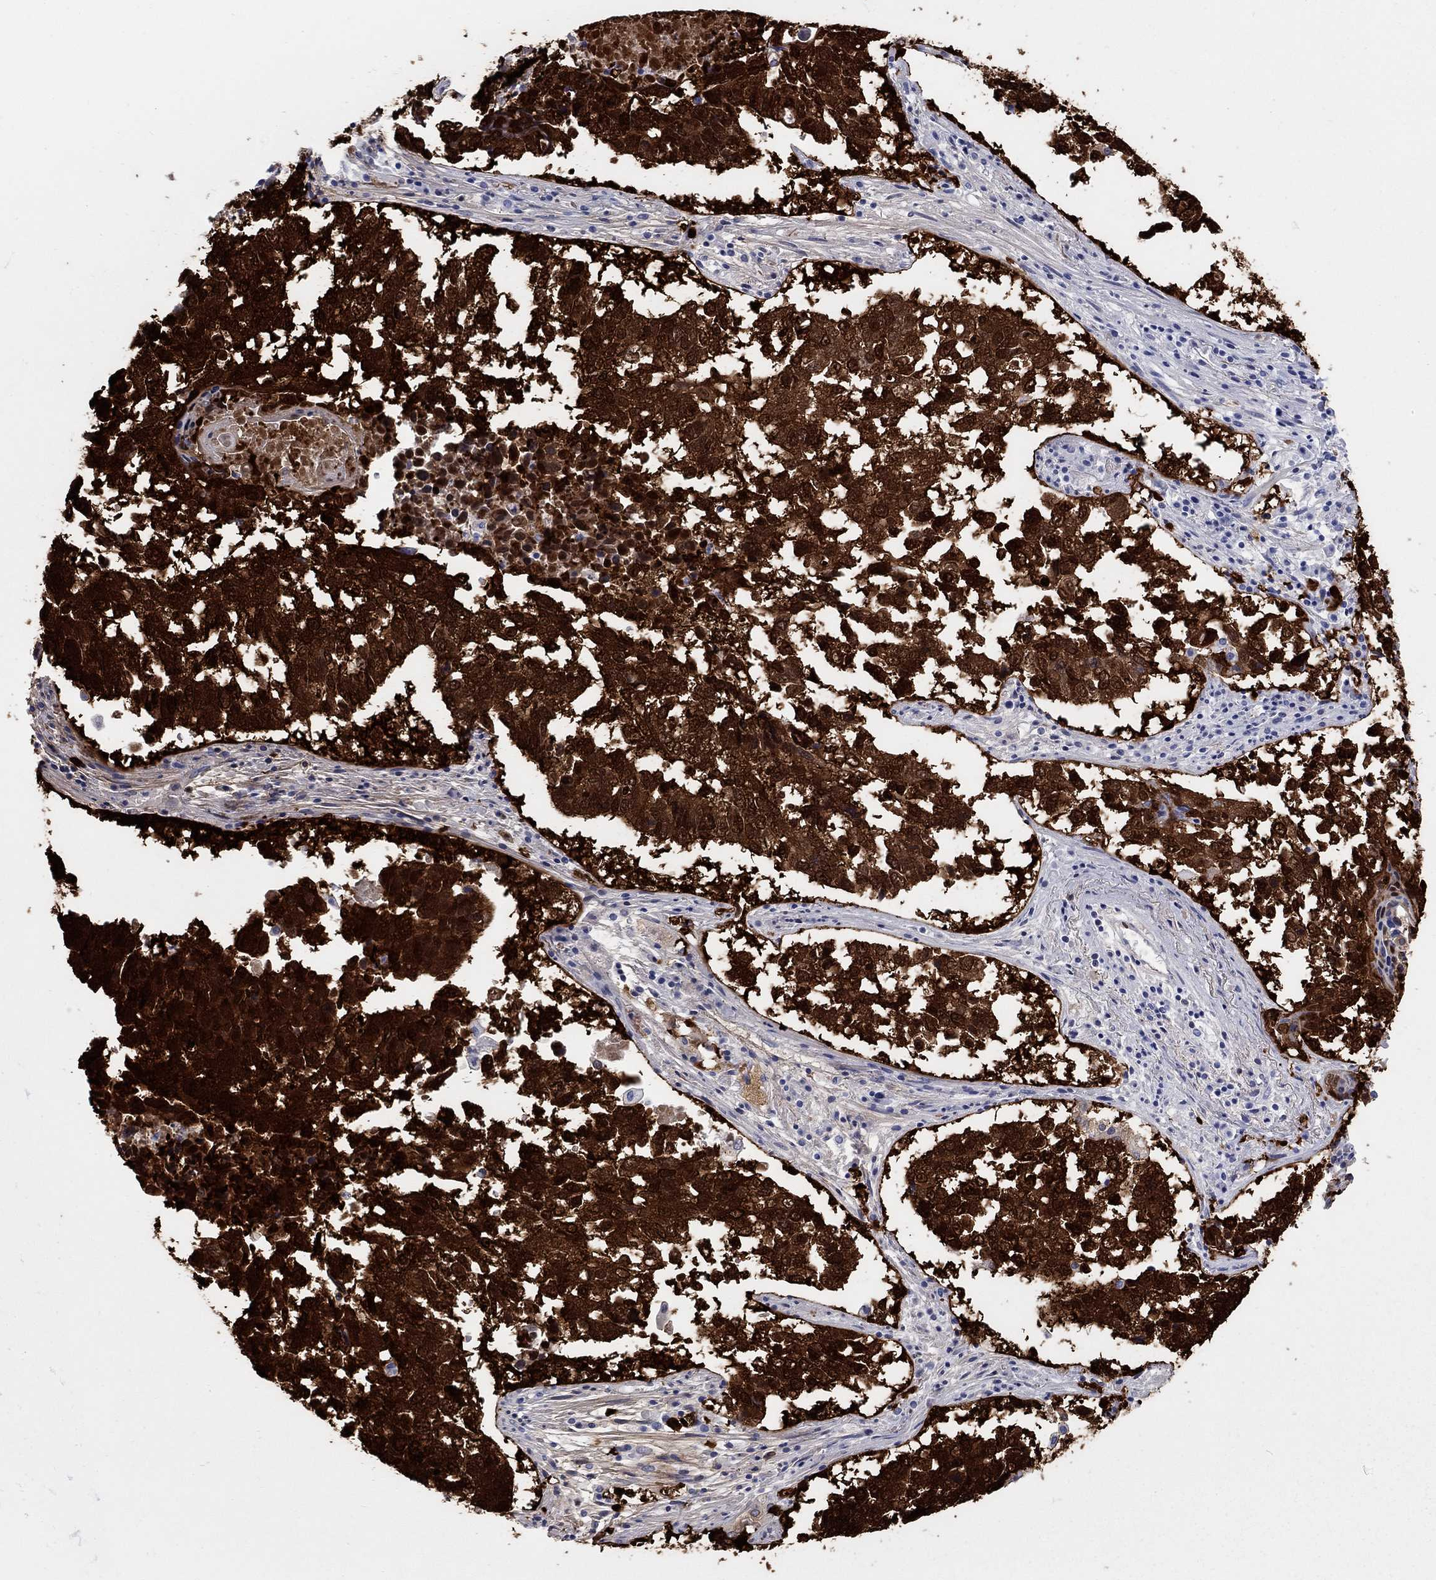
{"staining": {"intensity": "strong", "quantity": ">75%", "location": "cytoplasmic/membranous,nuclear"}, "tissue": "lung cancer", "cell_type": "Tumor cells", "image_type": "cancer", "snomed": [{"axis": "morphology", "description": "Squamous cell carcinoma, NOS"}, {"axis": "topography", "description": "Lung"}], "caption": "Immunohistochemical staining of human lung squamous cell carcinoma displays high levels of strong cytoplasmic/membranous and nuclear protein staining in about >75% of tumor cells. (DAB (3,3'-diaminobenzidine) IHC, brown staining for protein, blue staining for nuclei).", "gene": "AKR1C2", "patient": {"sex": "male", "age": 82}}